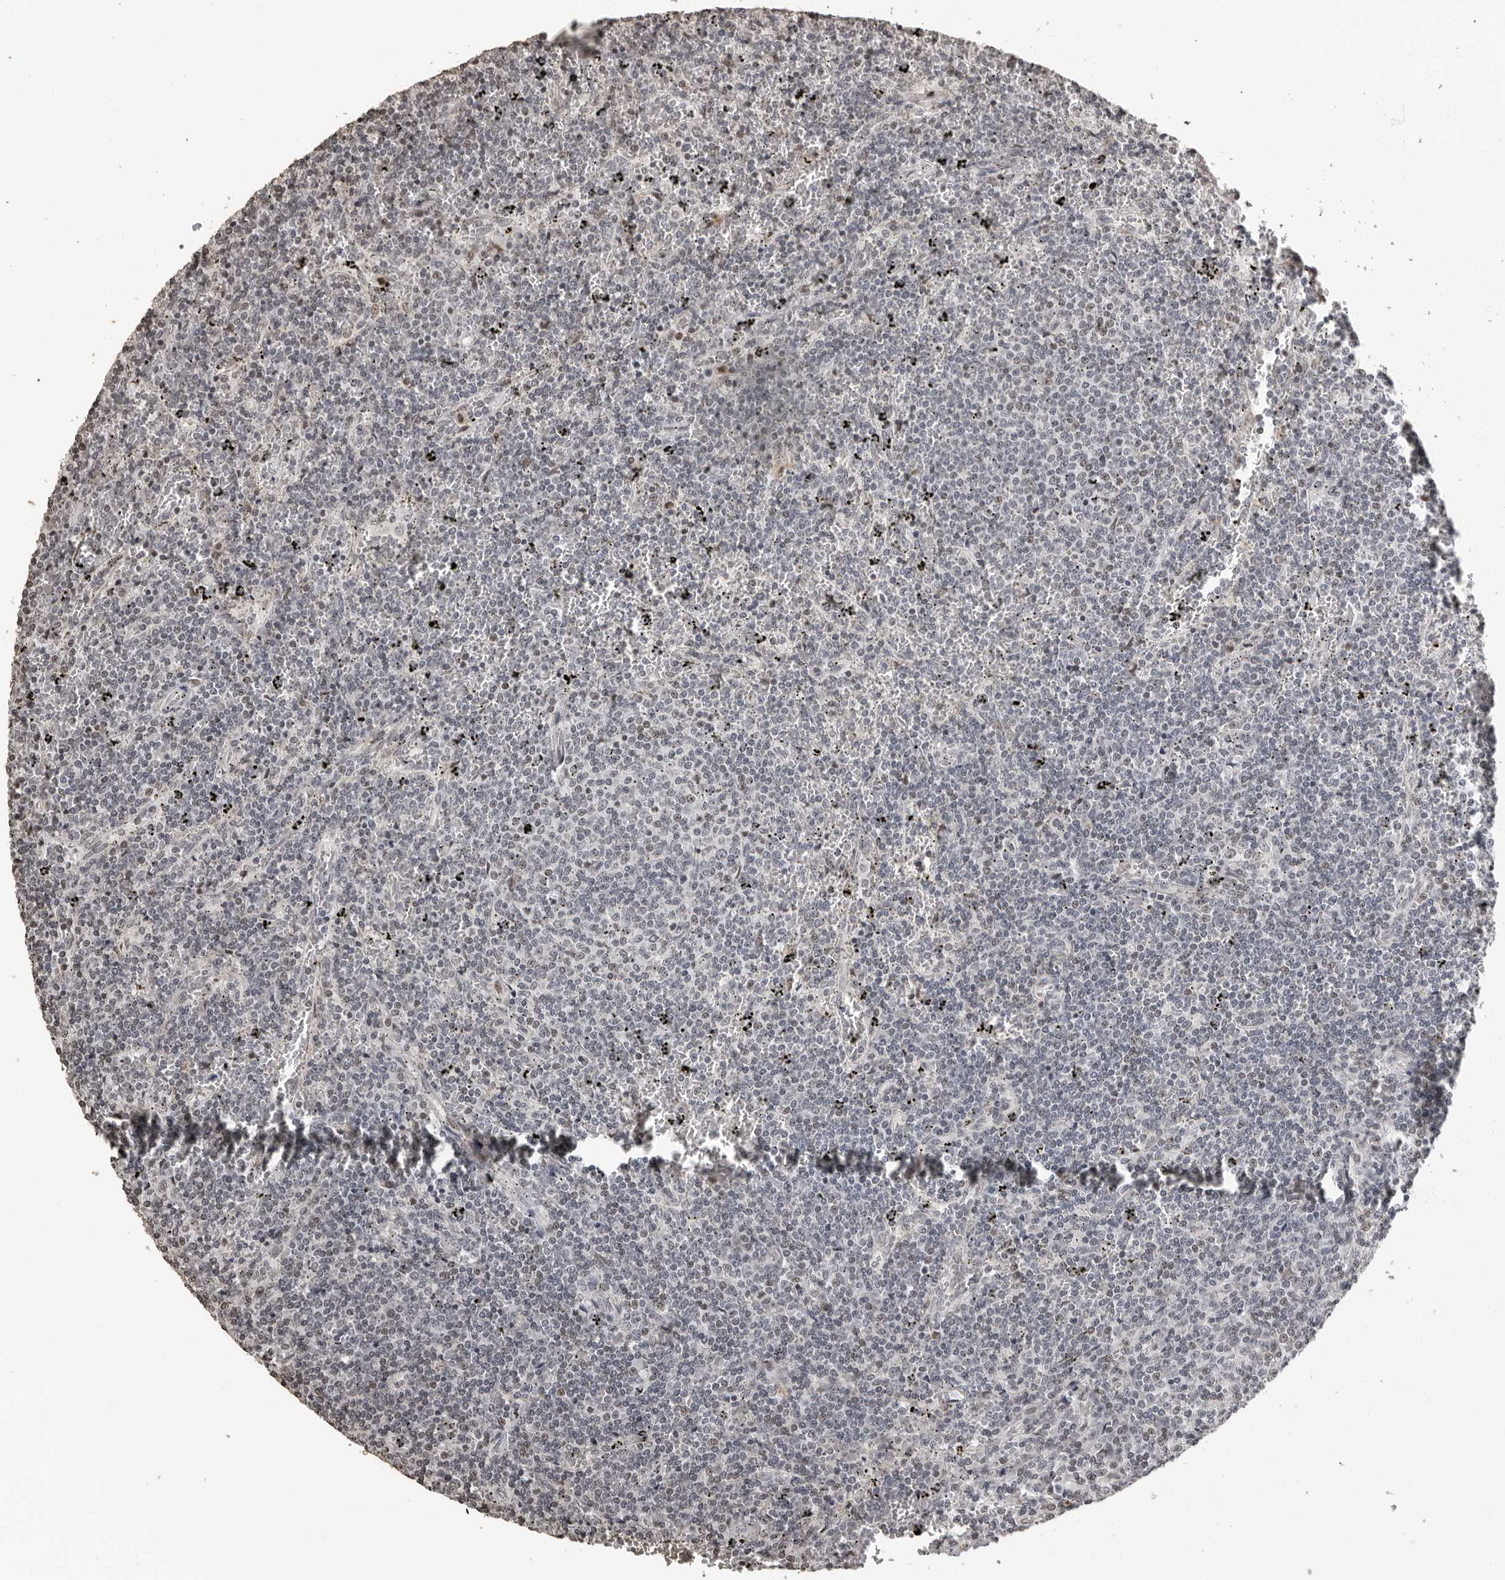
{"staining": {"intensity": "weak", "quantity": "<25%", "location": "nuclear"}, "tissue": "lymphoma", "cell_type": "Tumor cells", "image_type": "cancer", "snomed": [{"axis": "morphology", "description": "Malignant lymphoma, non-Hodgkin's type, Low grade"}, {"axis": "topography", "description": "Spleen"}], "caption": "DAB immunohistochemical staining of lymphoma reveals no significant expression in tumor cells. (Brightfield microscopy of DAB (3,3'-diaminobenzidine) IHC at high magnification).", "gene": "ORC1", "patient": {"sex": "female", "age": 50}}